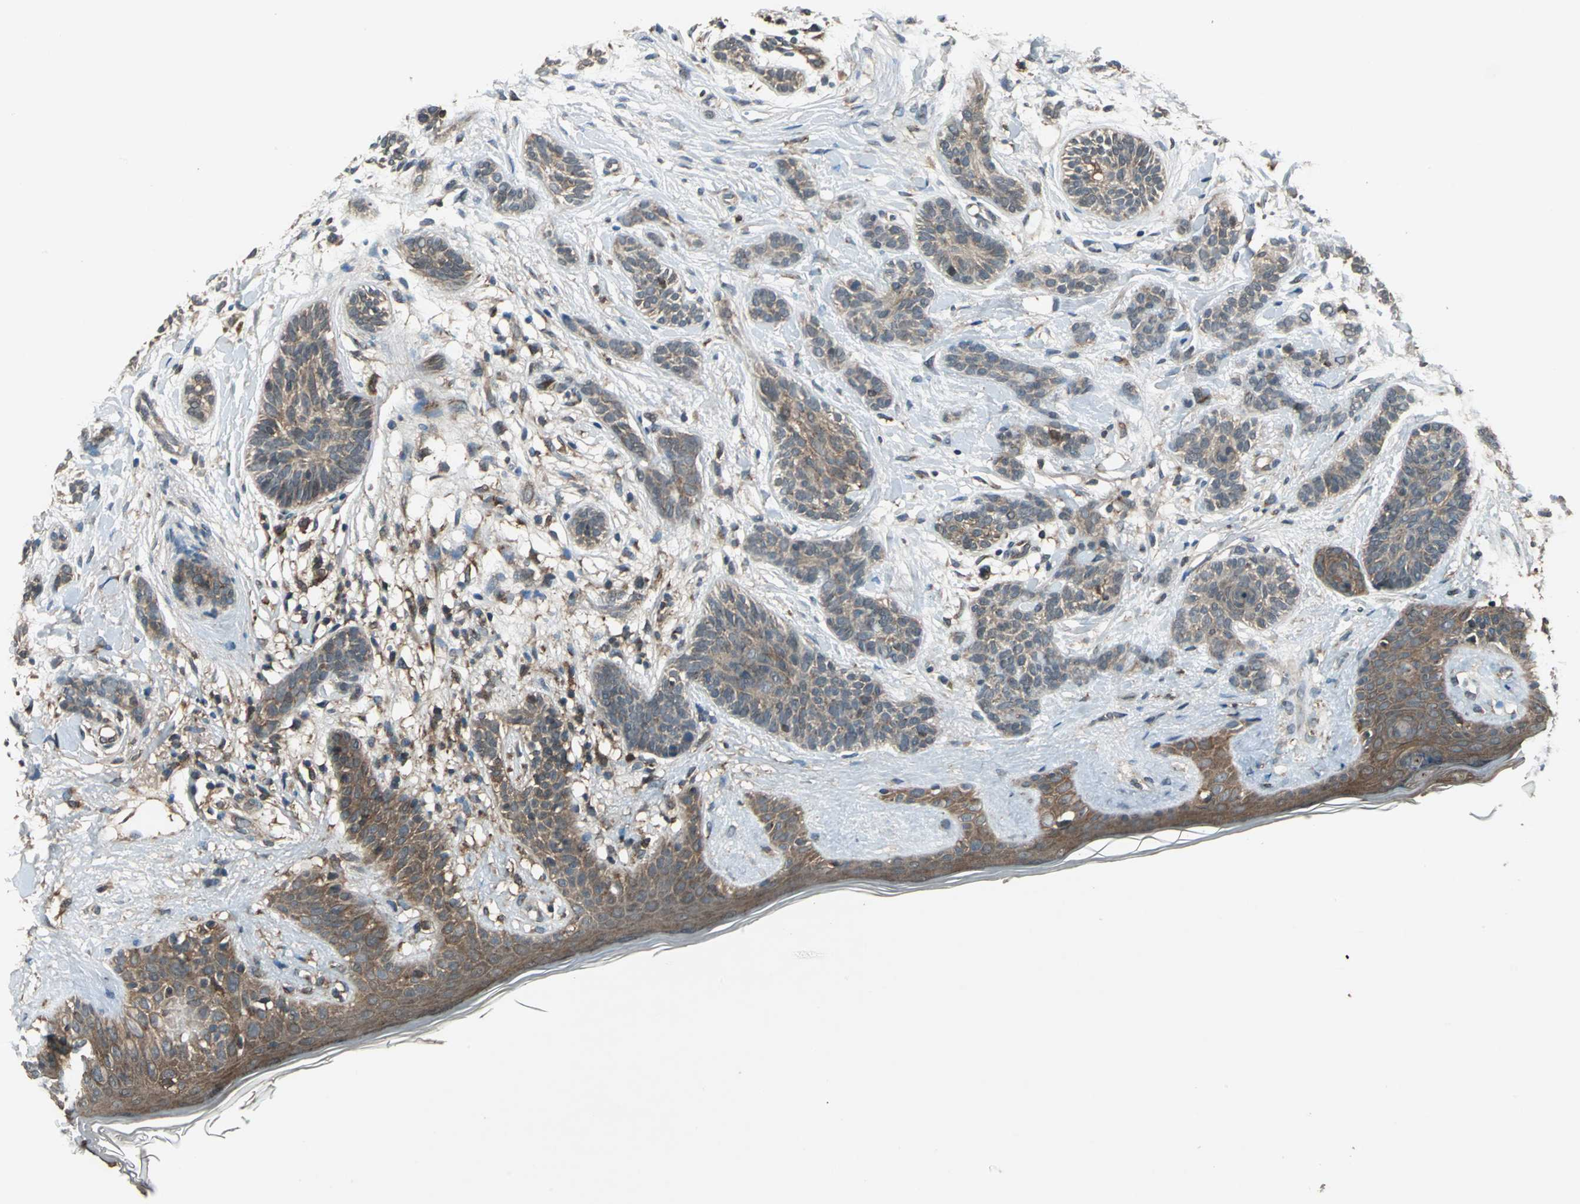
{"staining": {"intensity": "moderate", "quantity": ">75%", "location": "cytoplasmic/membranous"}, "tissue": "skin cancer", "cell_type": "Tumor cells", "image_type": "cancer", "snomed": [{"axis": "morphology", "description": "Normal tissue, NOS"}, {"axis": "morphology", "description": "Basal cell carcinoma"}, {"axis": "topography", "description": "Skin"}], "caption": "High-power microscopy captured an immunohistochemistry (IHC) histopathology image of basal cell carcinoma (skin), revealing moderate cytoplasmic/membranous staining in approximately >75% of tumor cells.", "gene": "NFKBIE", "patient": {"sex": "male", "age": 63}}